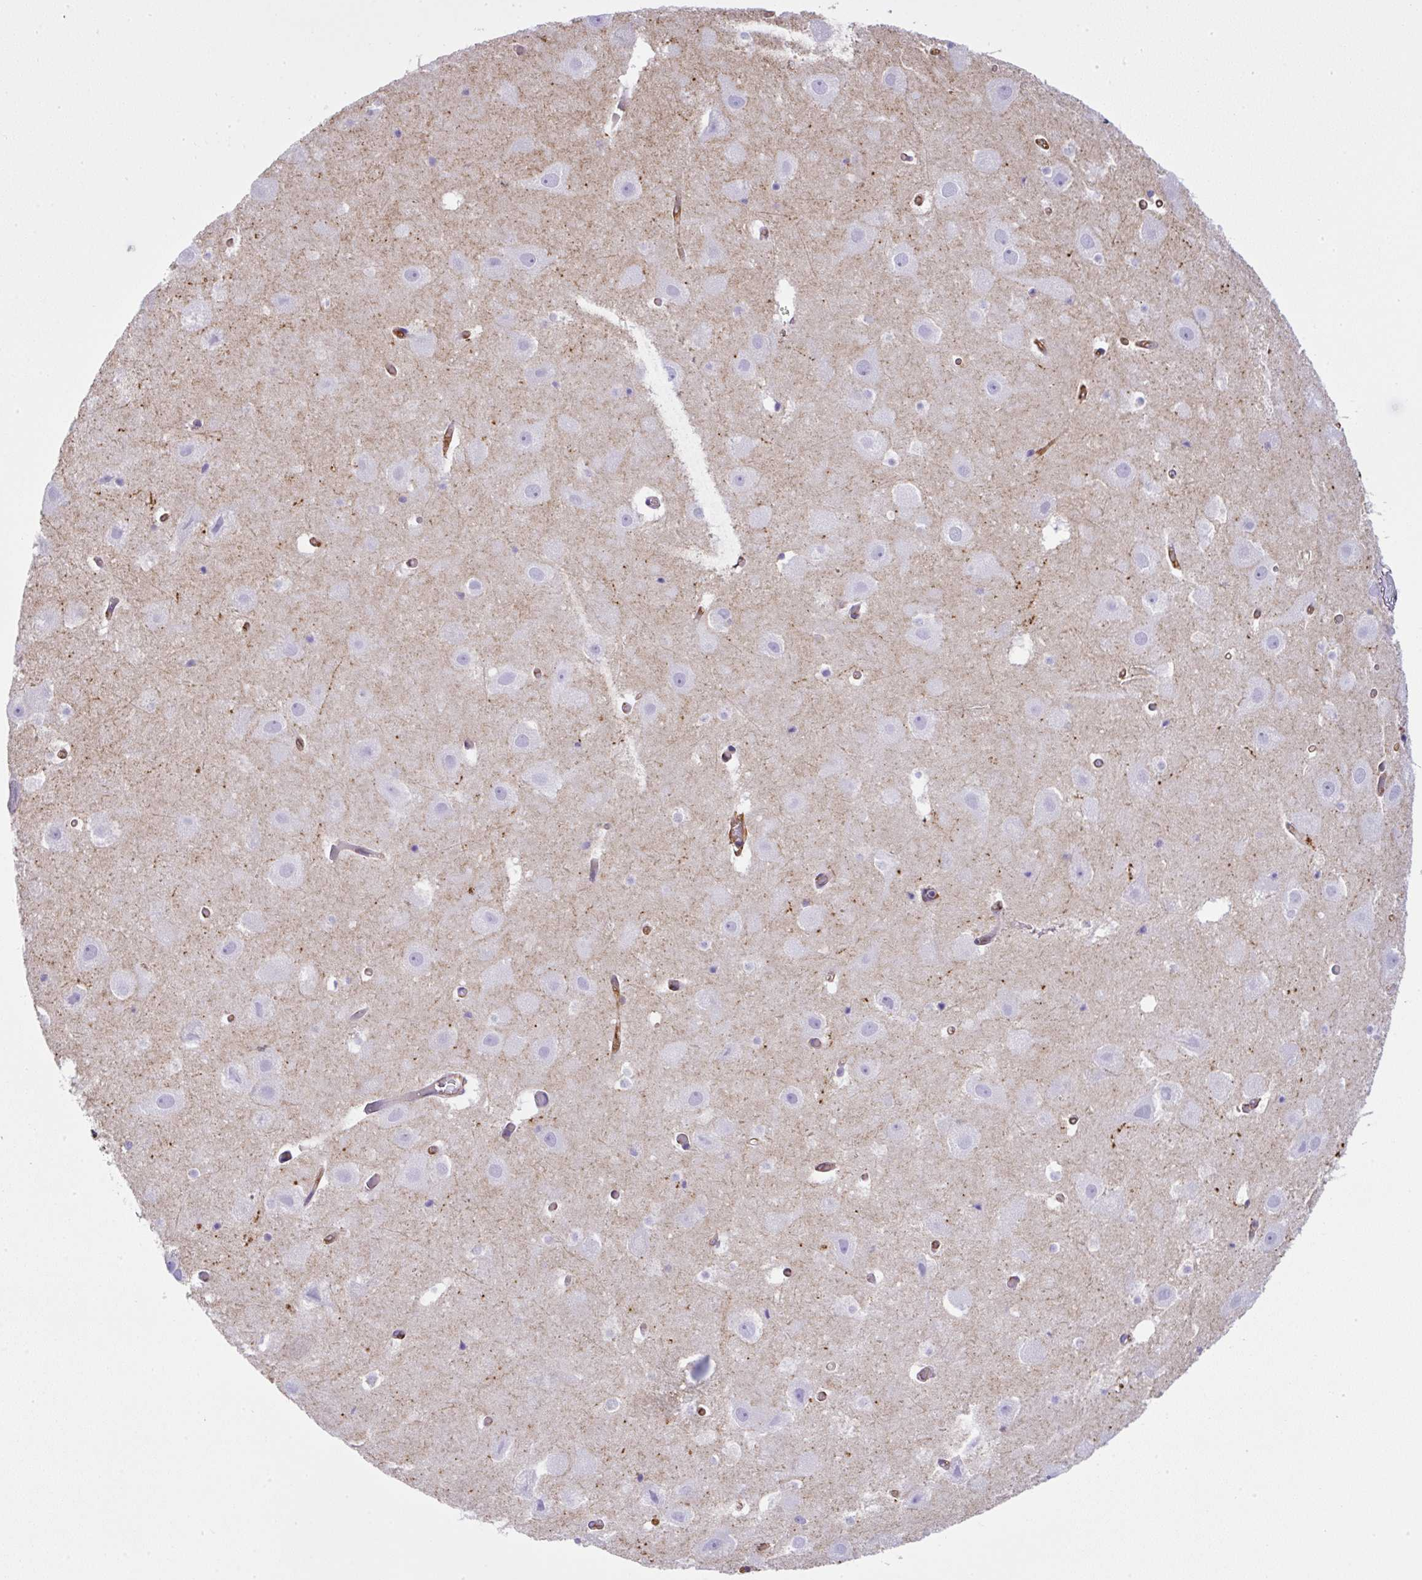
{"staining": {"intensity": "negative", "quantity": "none", "location": "none"}, "tissue": "hippocampus", "cell_type": "Glial cells", "image_type": "normal", "snomed": [{"axis": "morphology", "description": "Normal tissue, NOS"}, {"axis": "topography", "description": "Hippocampus"}], "caption": "High magnification brightfield microscopy of unremarkable hippocampus stained with DAB (3,3'-diaminobenzidine) (brown) and counterstained with hematoxylin (blue): glial cells show no significant staining. (DAB immunohistochemistry (IHC), high magnification).", "gene": "MAGEB5", "patient": {"sex": "female", "age": 52}}